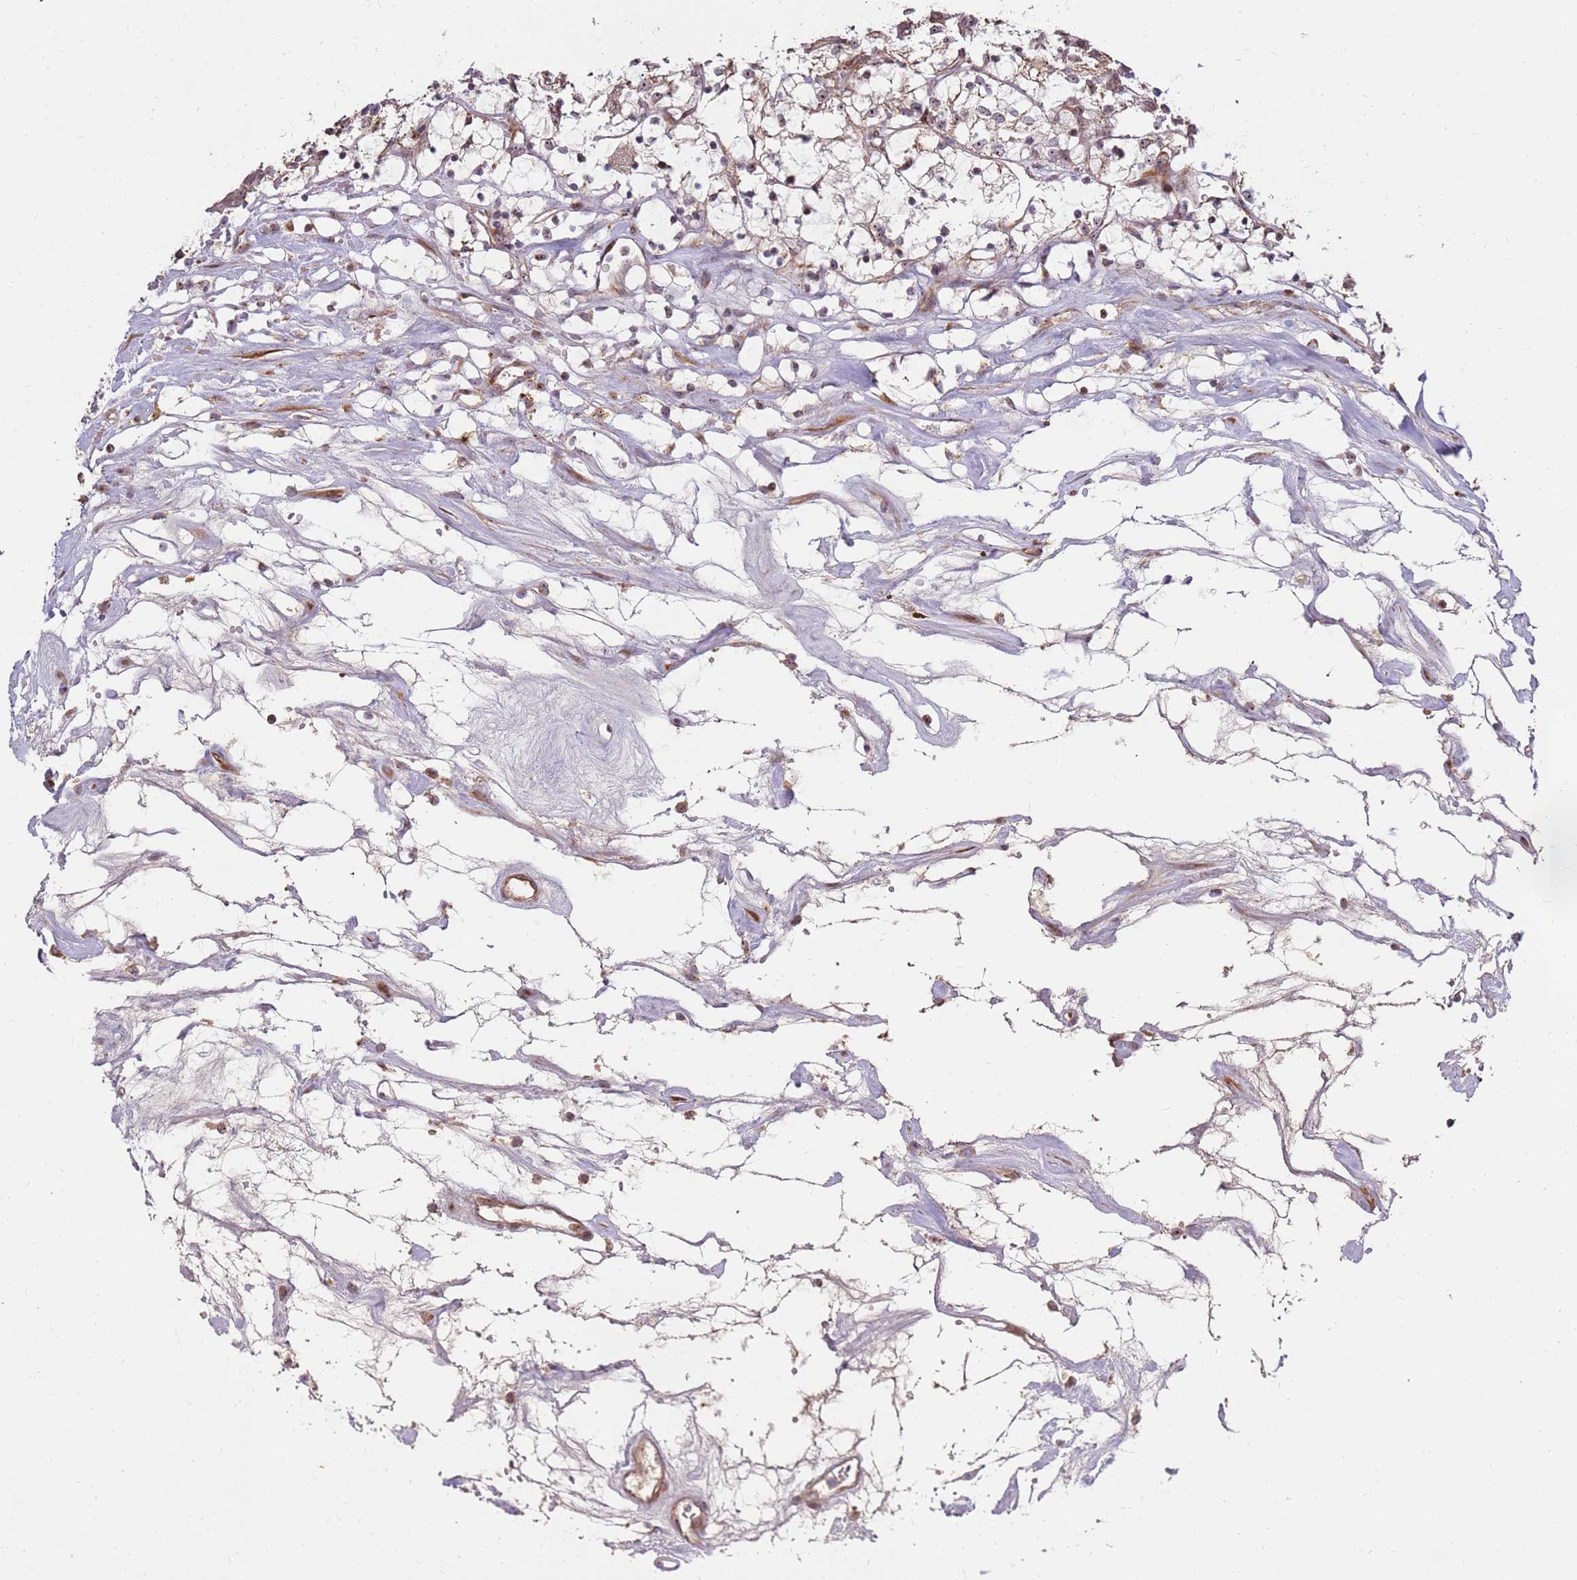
{"staining": {"intensity": "moderate", "quantity": "25%-75%", "location": "cytoplasmic/membranous"}, "tissue": "renal cancer", "cell_type": "Tumor cells", "image_type": "cancer", "snomed": [{"axis": "morphology", "description": "Adenocarcinoma, NOS"}, {"axis": "topography", "description": "Kidney"}], "caption": "This is a micrograph of immunohistochemistry staining of renal cancer (adenocarcinoma), which shows moderate positivity in the cytoplasmic/membranous of tumor cells.", "gene": "KIF25", "patient": {"sex": "female", "age": 69}}